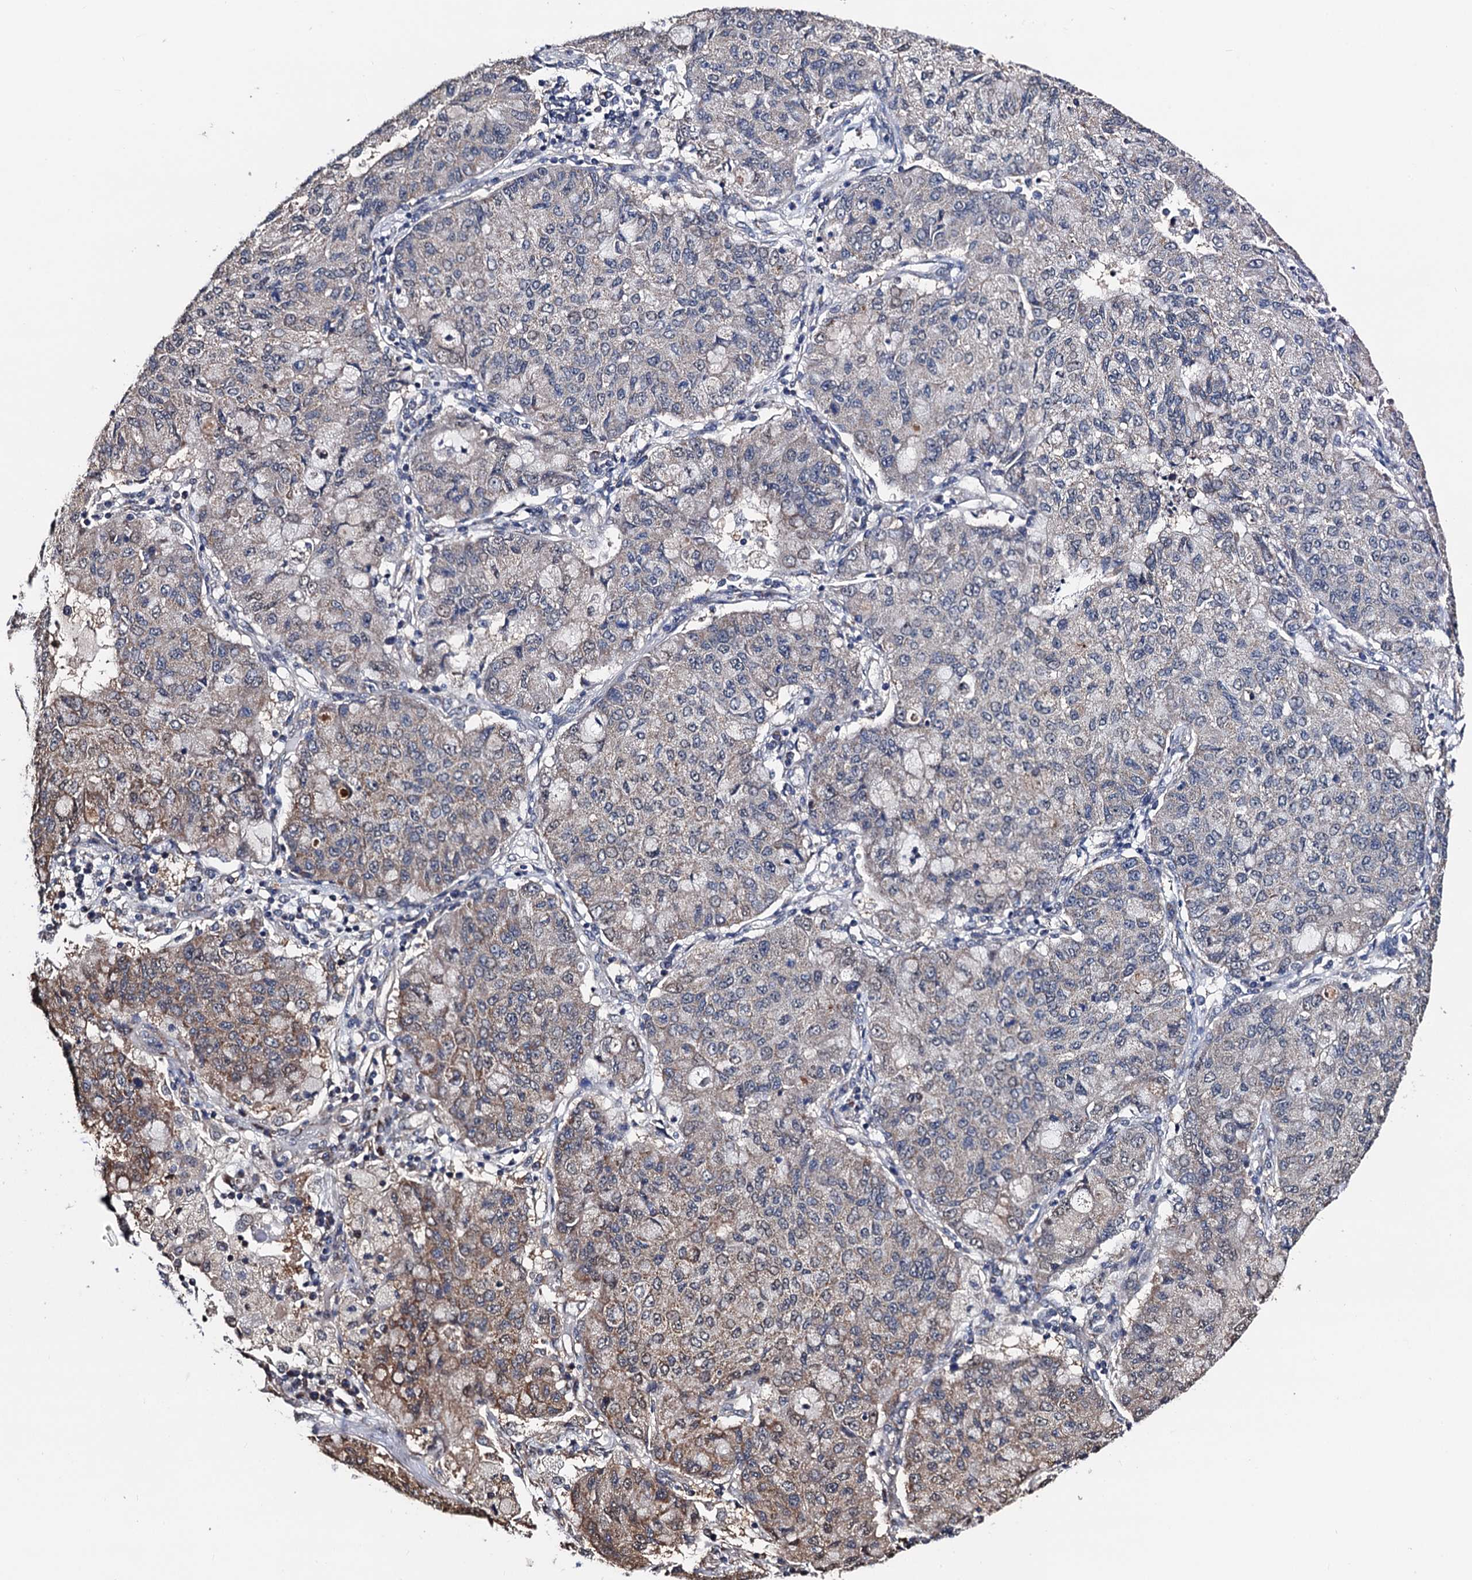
{"staining": {"intensity": "moderate", "quantity": "<25%", "location": "cytoplasmic/membranous"}, "tissue": "lung cancer", "cell_type": "Tumor cells", "image_type": "cancer", "snomed": [{"axis": "morphology", "description": "Squamous cell carcinoma, NOS"}, {"axis": "topography", "description": "Lung"}], "caption": "The immunohistochemical stain labels moderate cytoplasmic/membranous staining in tumor cells of squamous cell carcinoma (lung) tissue. The staining was performed using DAB (3,3'-diaminobenzidine), with brown indicating positive protein expression. Nuclei are stained blue with hematoxylin.", "gene": "PTCD3", "patient": {"sex": "male", "age": 74}}